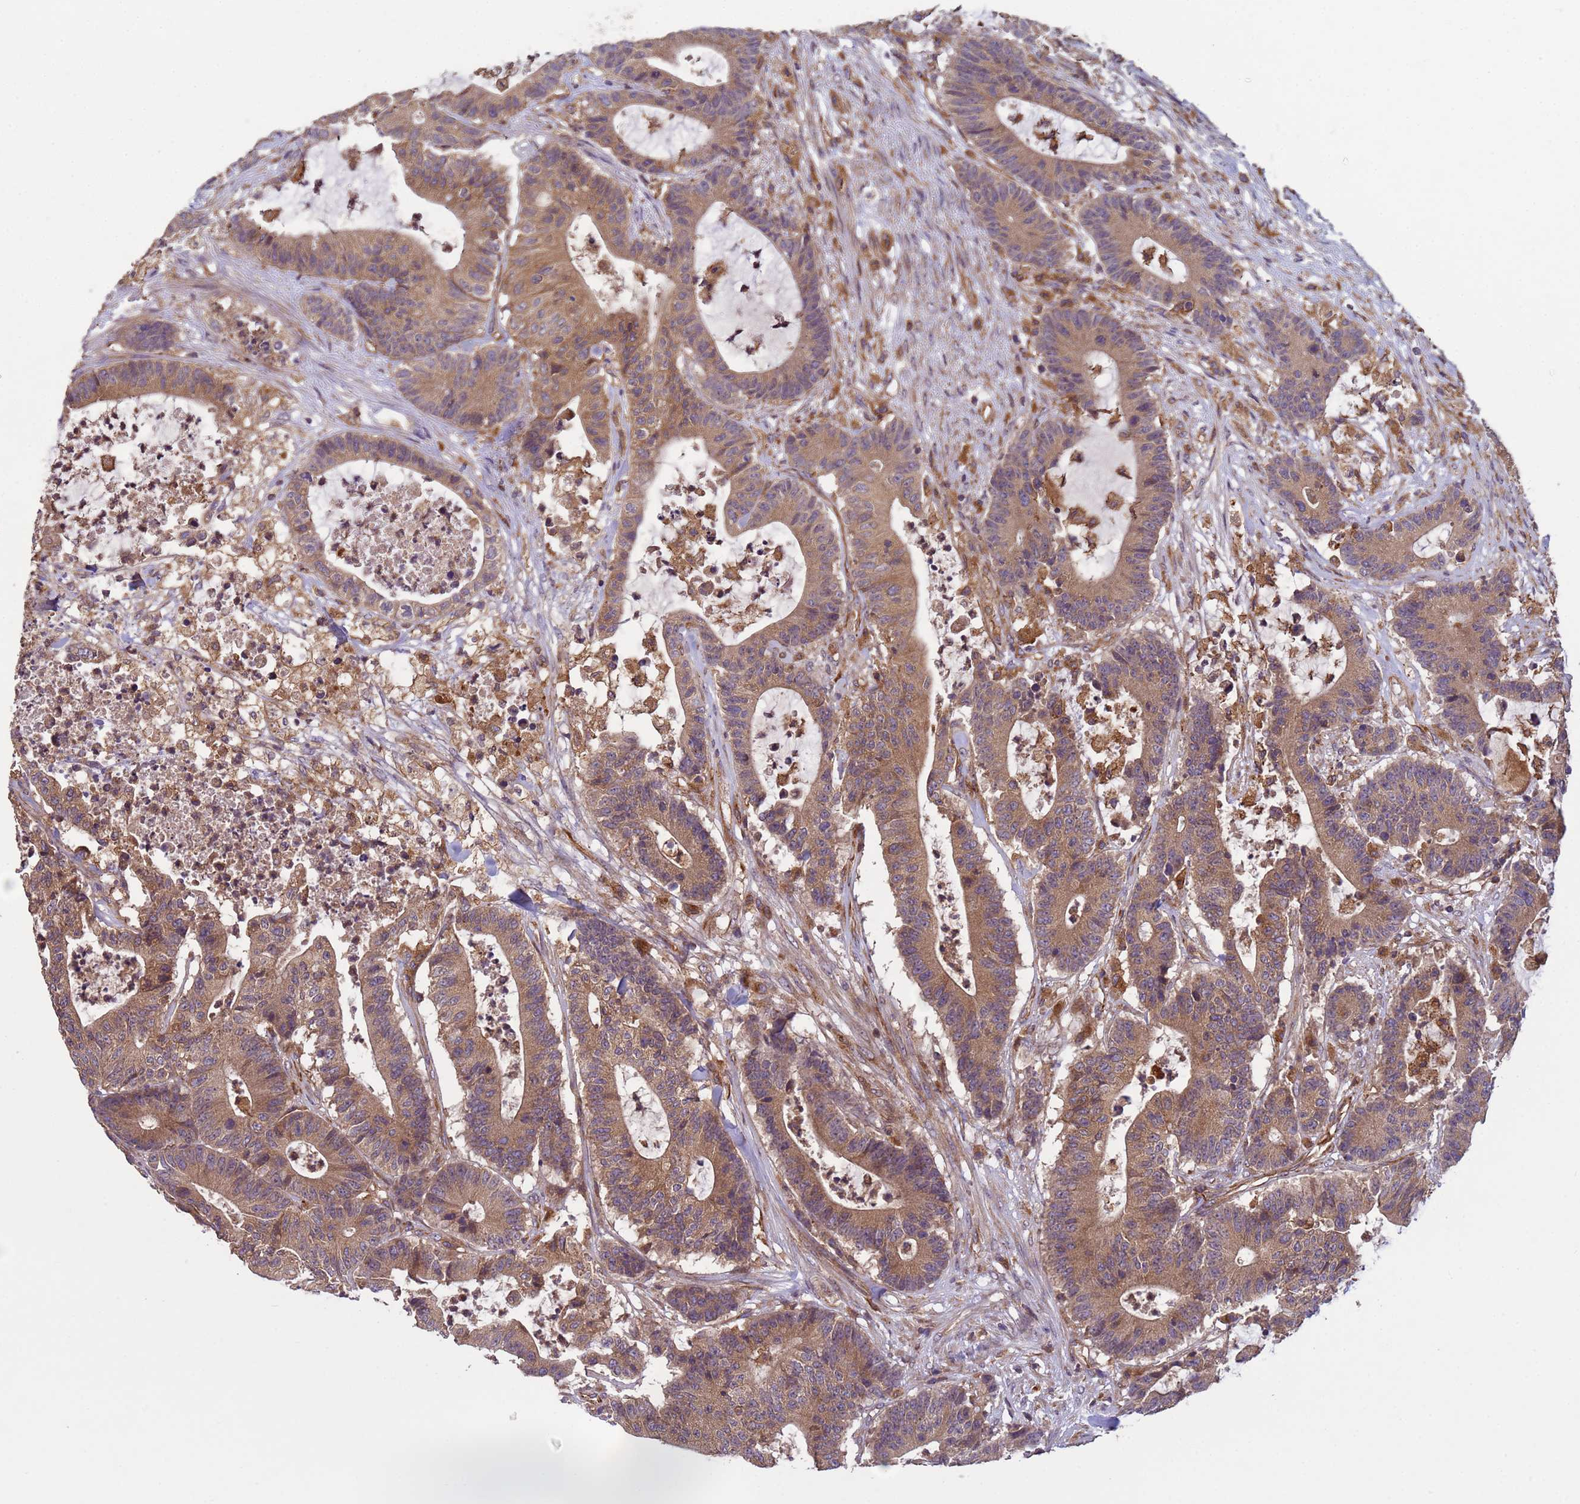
{"staining": {"intensity": "moderate", "quantity": ">75%", "location": "cytoplasmic/membranous"}, "tissue": "colorectal cancer", "cell_type": "Tumor cells", "image_type": "cancer", "snomed": [{"axis": "morphology", "description": "Adenocarcinoma, NOS"}, {"axis": "topography", "description": "Colon"}], "caption": "A brown stain labels moderate cytoplasmic/membranous staining of a protein in colorectal cancer (adenocarcinoma) tumor cells.", "gene": "RAB10", "patient": {"sex": "female", "age": 84}}